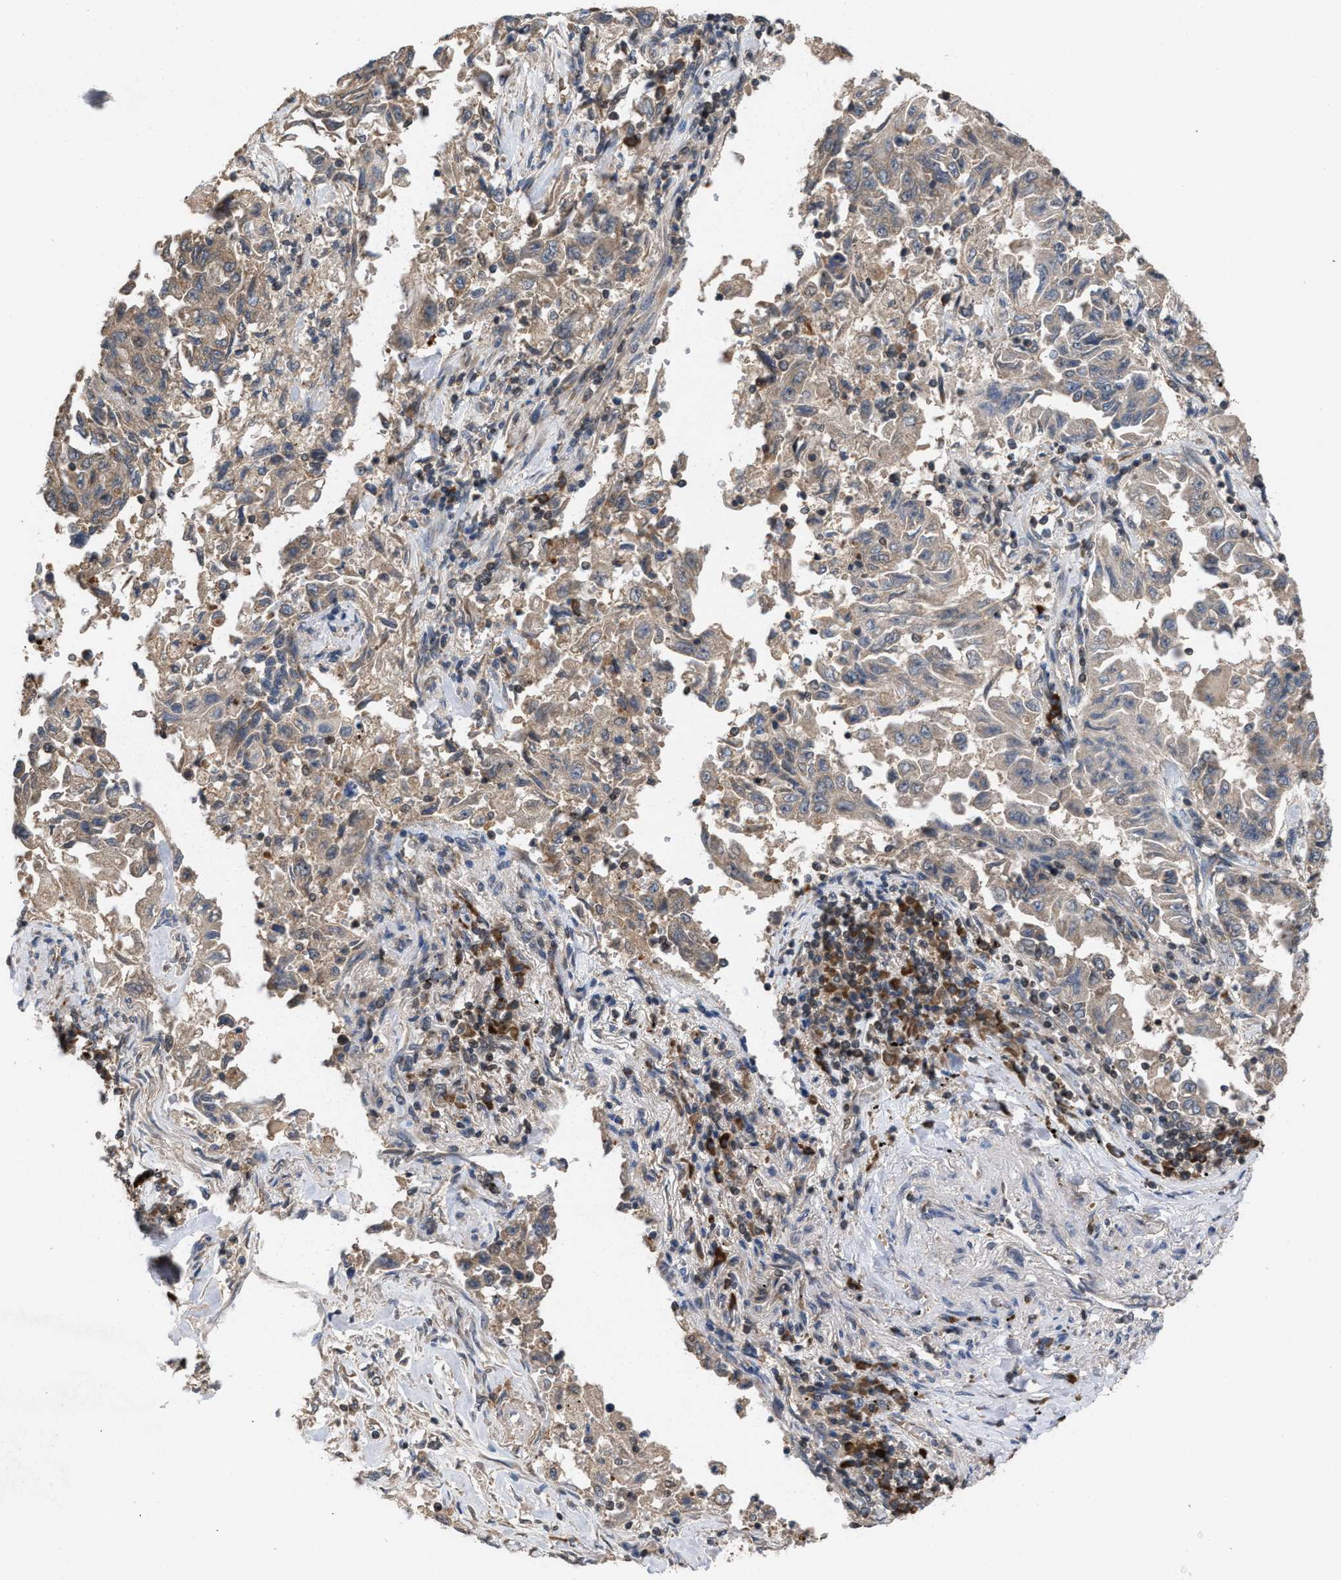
{"staining": {"intensity": "weak", "quantity": ">75%", "location": "cytoplasmic/membranous"}, "tissue": "lung cancer", "cell_type": "Tumor cells", "image_type": "cancer", "snomed": [{"axis": "morphology", "description": "Adenocarcinoma, NOS"}, {"axis": "topography", "description": "Lung"}], "caption": "This image shows lung cancer (adenocarcinoma) stained with IHC to label a protein in brown. The cytoplasmic/membranous of tumor cells show weak positivity for the protein. Nuclei are counter-stained blue.", "gene": "C9orf78", "patient": {"sex": "female", "age": 51}}